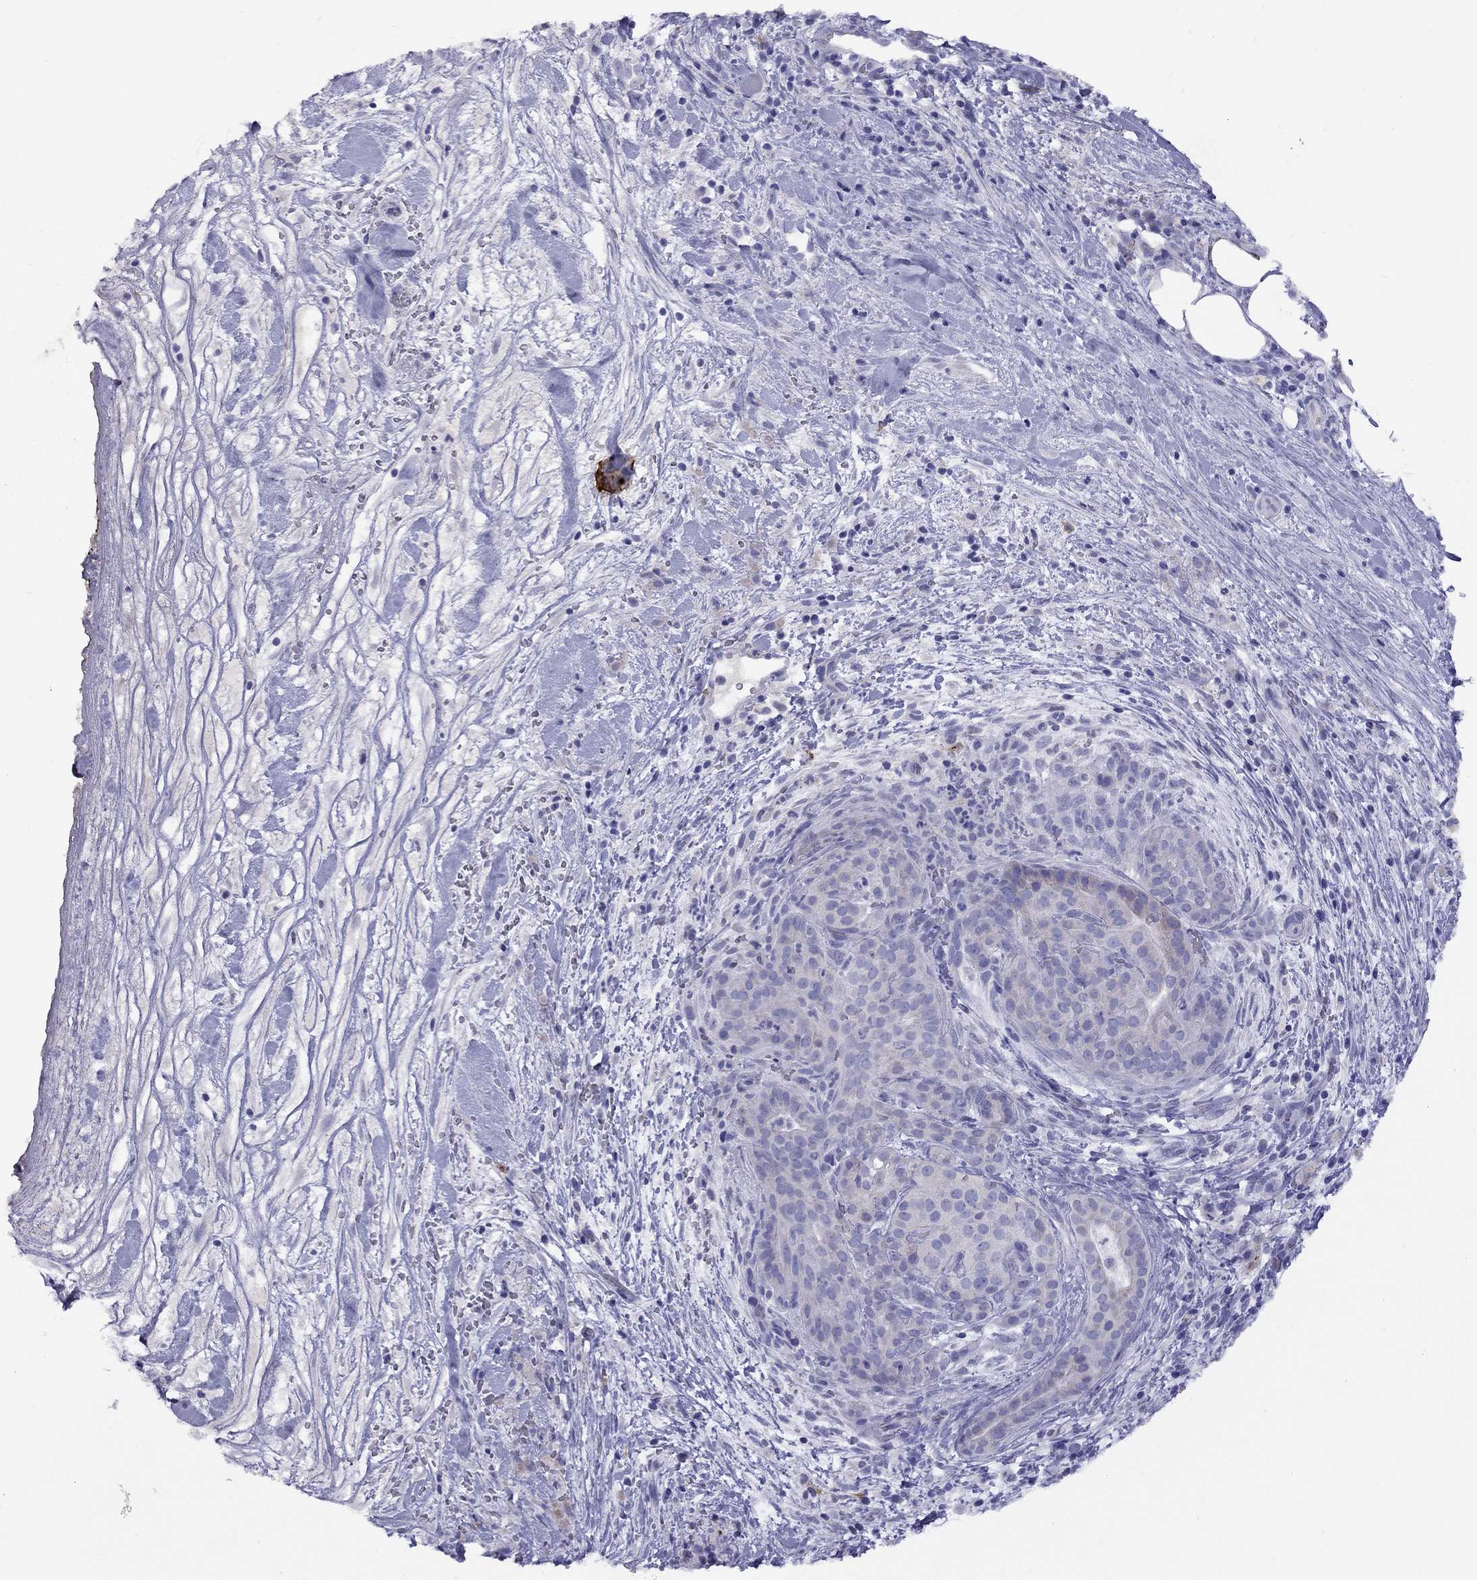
{"staining": {"intensity": "negative", "quantity": "none", "location": "none"}, "tissue": "pancreatic cancer", "cell_type": "Tumor cells", "image_type": "cancer", "snomed": [{"axis": "morphology", "description": "Adenocarcinoma, NOS"}, {"axis": "topography", "description": "Pancreas"}], "caption": "IHC histopathology image of human pancreatic cancer (adenocarcinoma) stained for a protein (brown), which displays no positivity in tumor cells. (Stains: DAB (3,3'-diaminobenzidine) immunohistochemistry (IHC) with hematoxylin counter stain, Microscopy: brightfield microscopy at high magnification).", "gene": "CPNE4", "patient": {"sex": "male", "age": 44}}